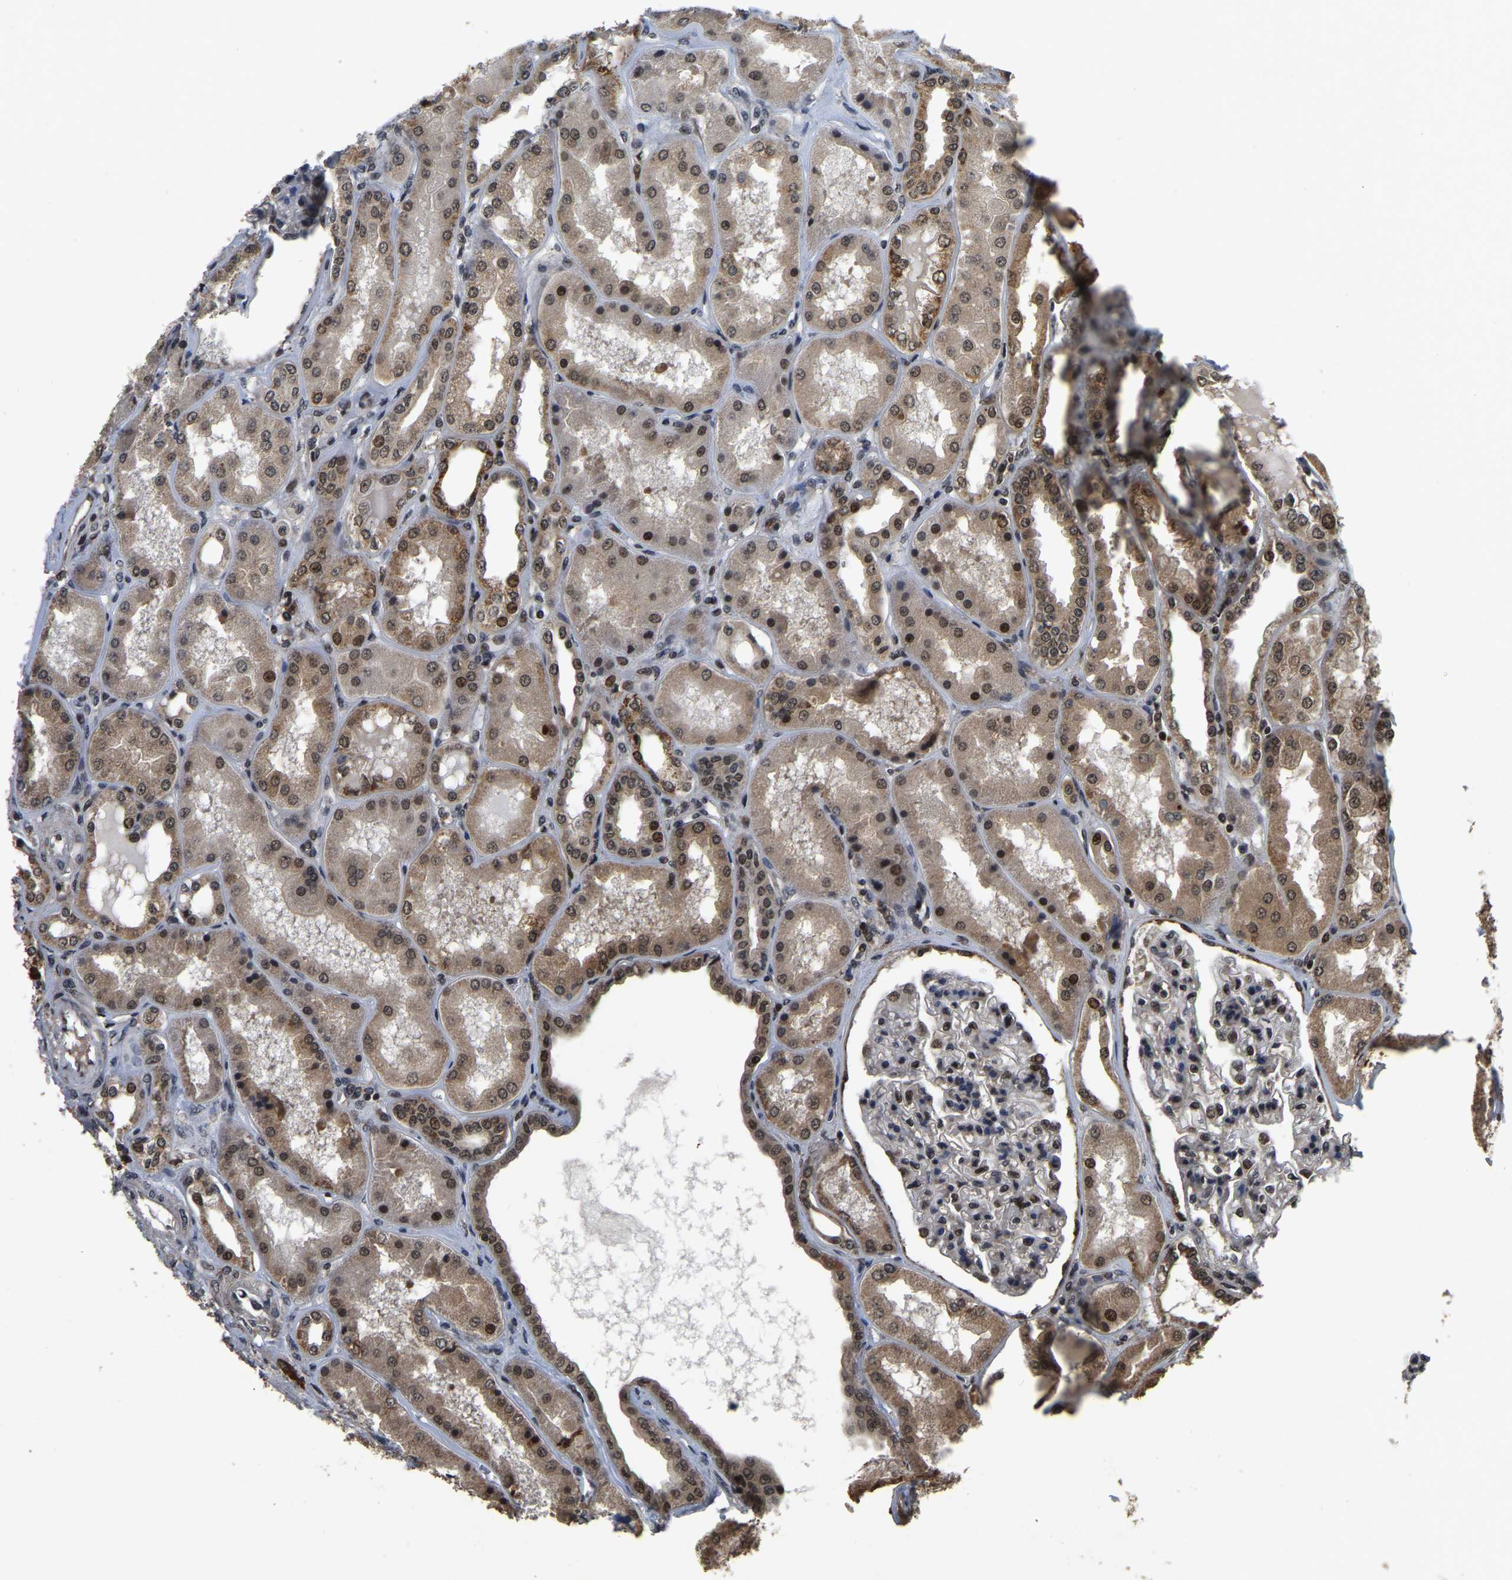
{"staining": {"intensity": "strong", "quantity": "<25%", "location": "nuclear"}, "tissue": "kidney", "cell_type": "Cells in glomeruli", "image_type": "normal", "snomed": [{"axis": "morphology", "description": "Normal tissue, NOS"}, {"axis": "topography", "description": "Kidney"}], "caption": "IHC (DAB) staining of benign human kidney shows strong nuclear protein expression in about <25% of cells in glomeruli.", "gene": "CIAO1", "patient": {"sex": "female", "age": 56}}